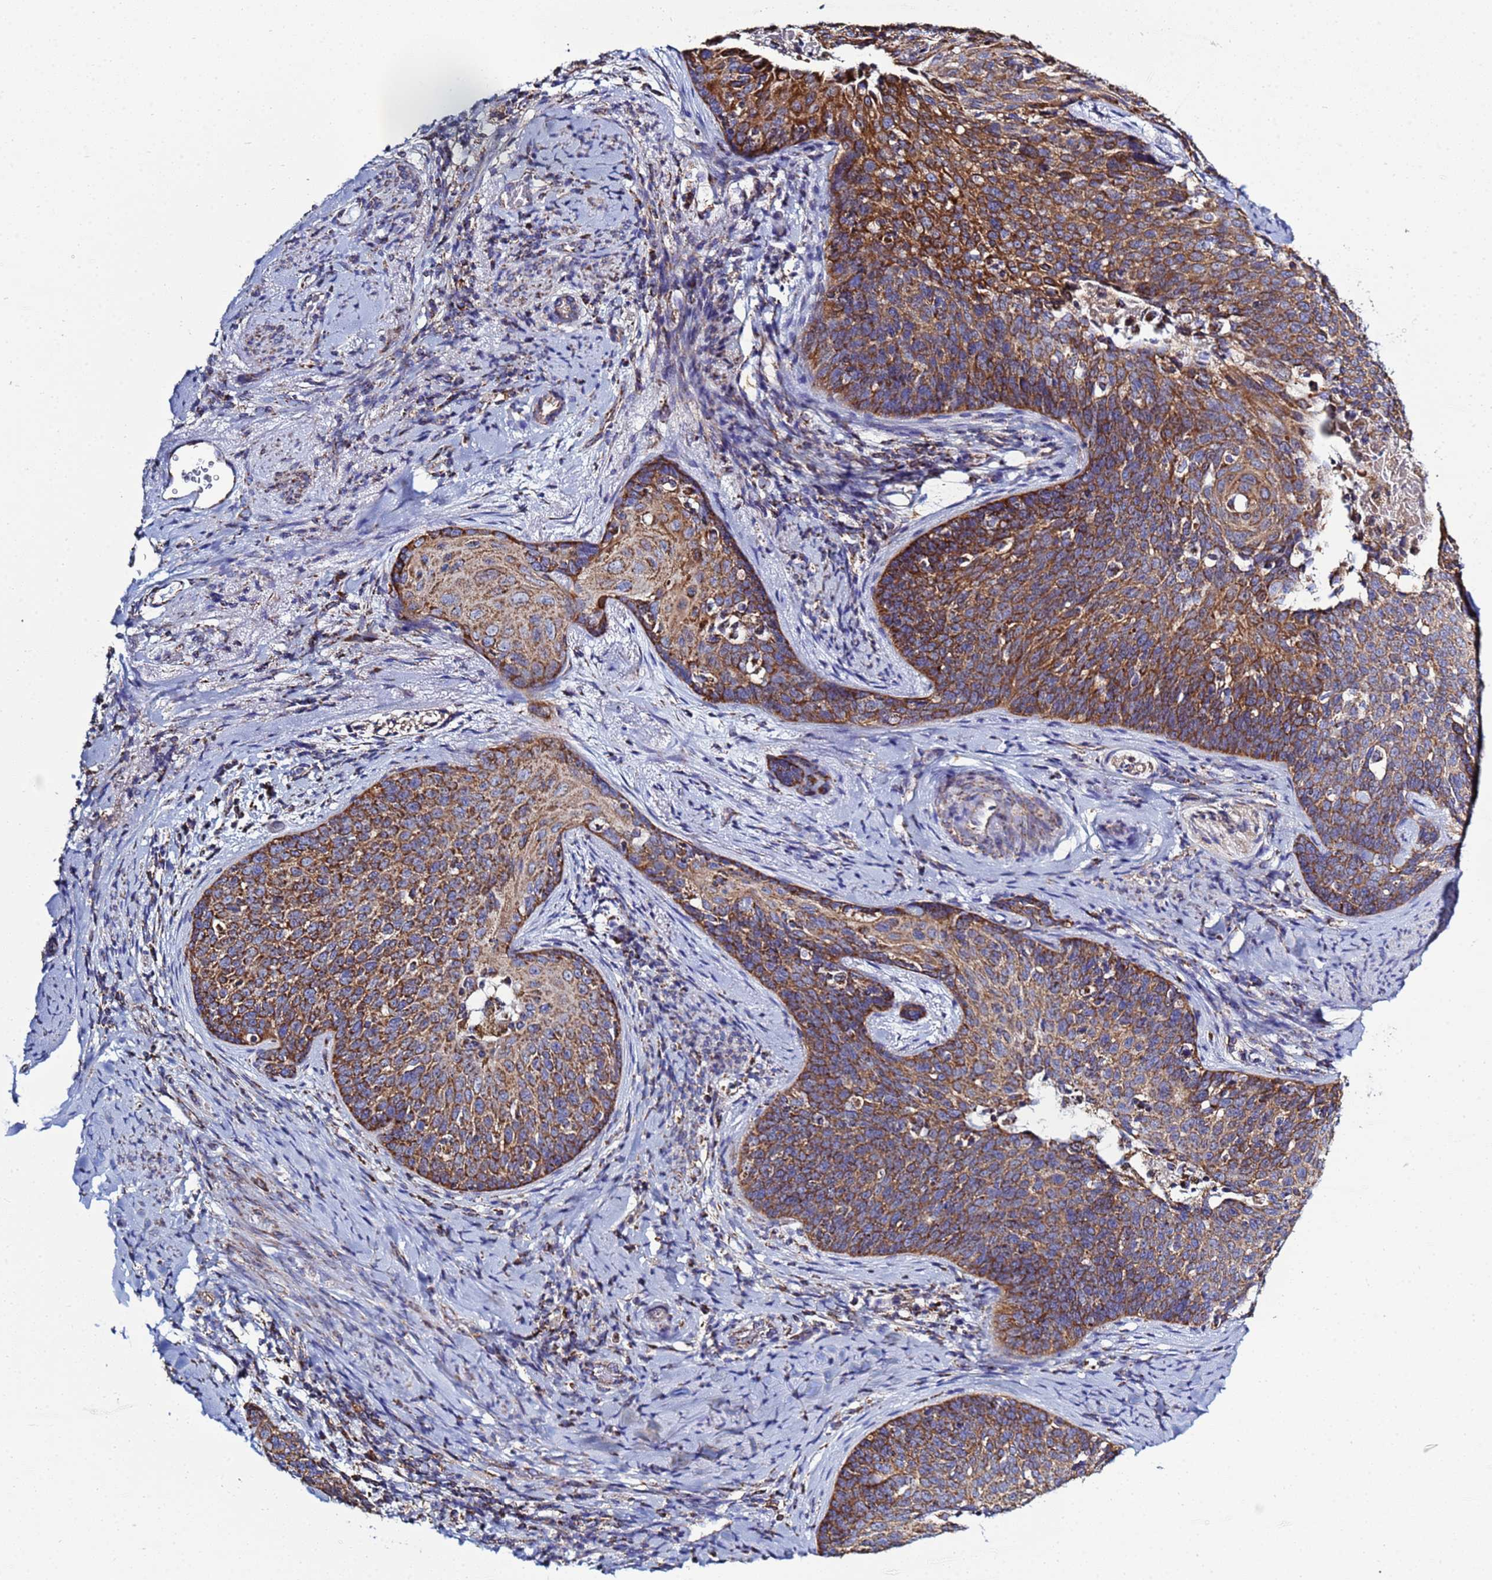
{"staining": {"intensity": "strong", "quantity": ">75%", "location": "cytoplasmic/membranous"}, "tissue": "cervical cancer", "cell_type": "Tumor cells", "image_type": "cancer", "snomed": [{"axis": "morphology", "description": "Squamous cell carcinoma, NOS"}, {"axis": "topography", "description": "Cervix"}], "caption": "Immunohistochemical staining of cervical cancer displays high levels of strong cytoplasmic/membranous protein staining in about >75% of tumor cells. (Stains: DAB (3,3'-diaminobenzidine) in brown, nuclei in blue, Microscopy: brightfield microscopy at high magnification).", "gene": "COQ4", "patient": {"sex": "female", "age": 50}}